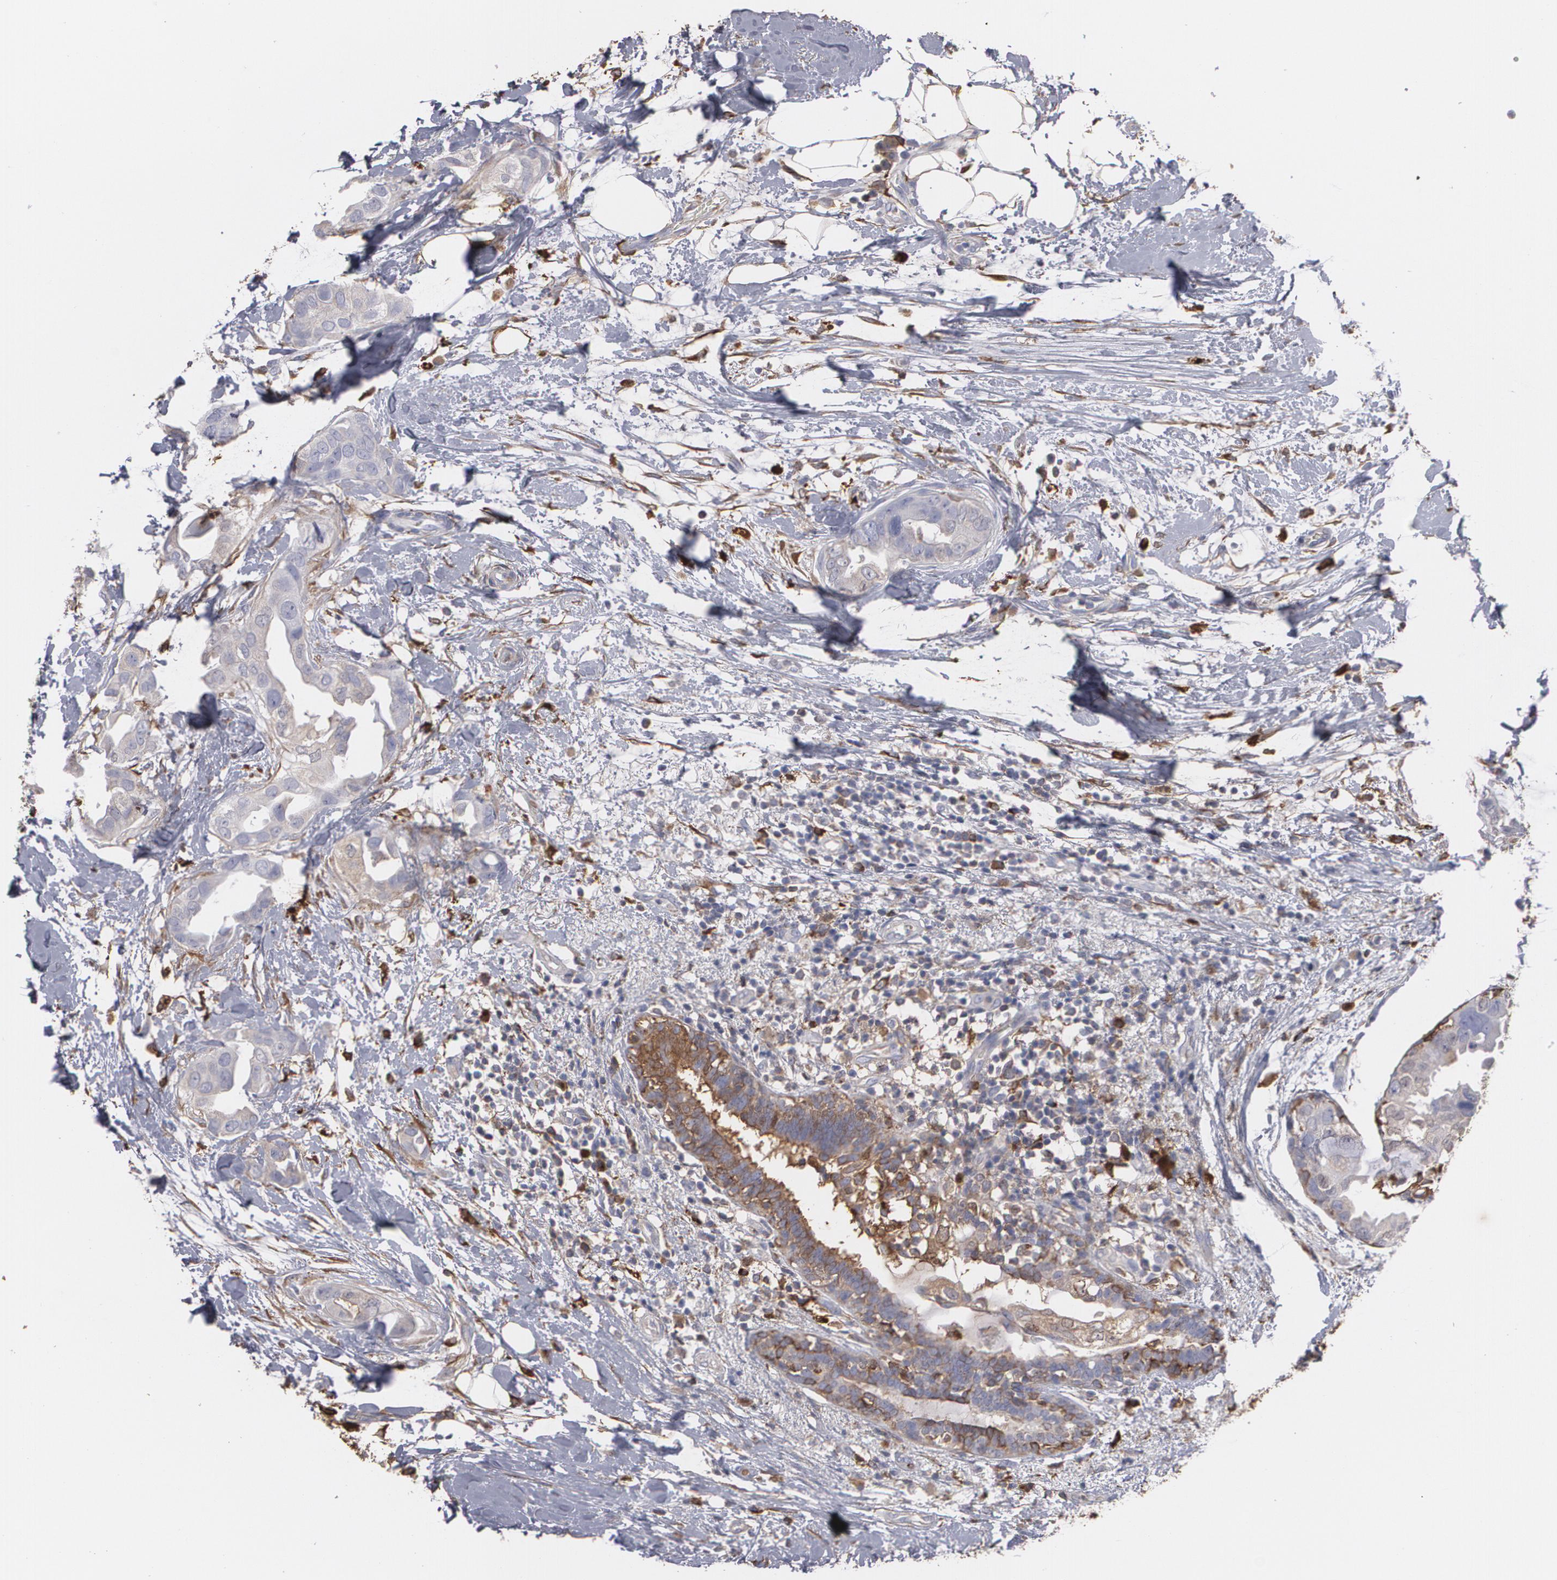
{"staining": {"intensity": "weak", "quantity": "25%-75%", "location": "cytoplasmic/membranous"}, "tissue": "breast cancer", "cell_type": "Tumor cells", "image_type": "cancer", "snomed": [{"axis": "morphology", "description": "Duct carcinoma"}, {"axis": "topography", "description": "Breast"}], "caption": "Protein staining of breast cancer tissue exhibits weak cytoplasmic/membranous positivity in approximately 25%-75% of tumor cells.", "gene": "ODC1", "patient": {"sex": "female", "age": 40}}